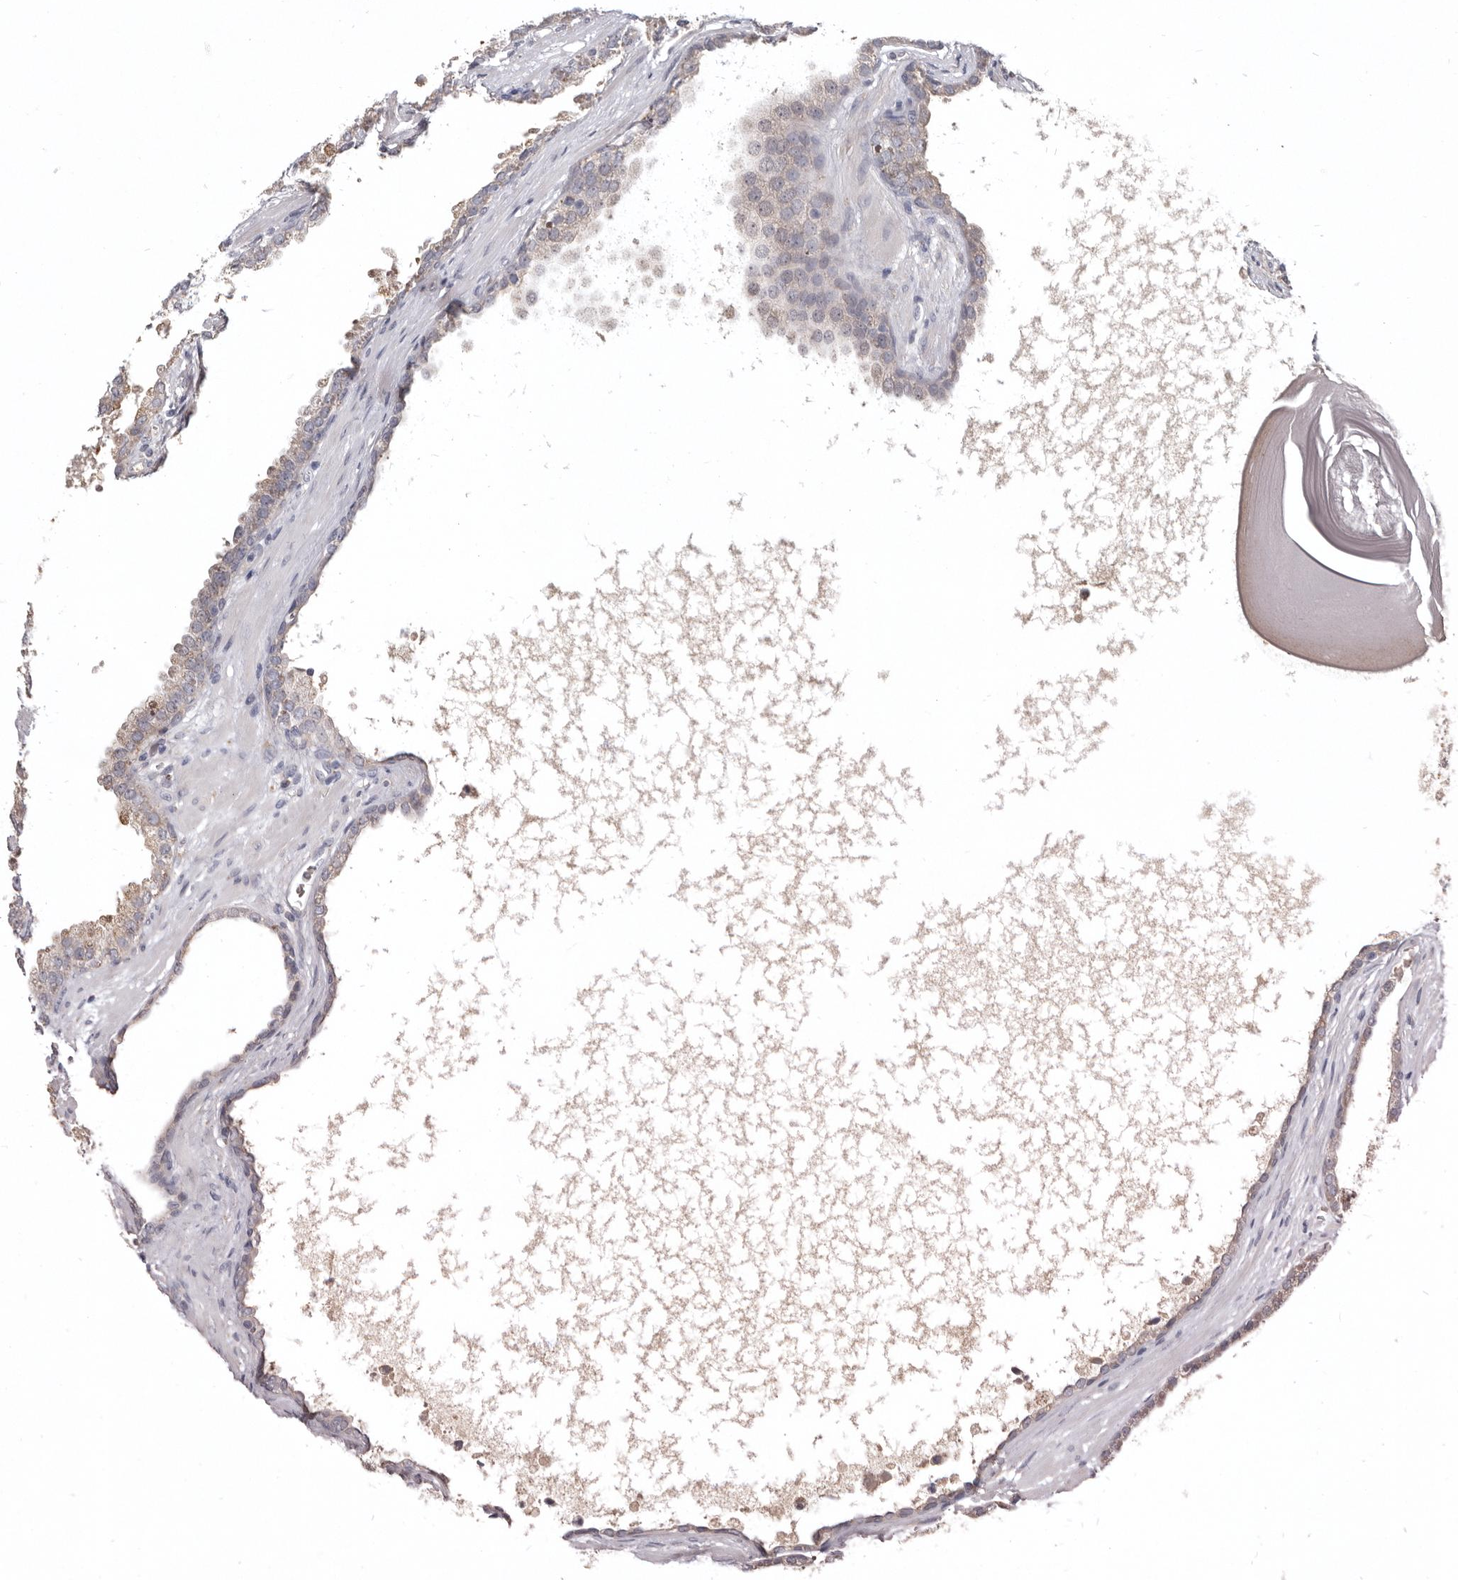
{"staining": {"intensity": "moderate", "quantity": "<25%", "location": "cytoplasmic/membranous"}, "tissue": "prostate cancer", "cell_type": "Tumor cells", "image_type": "cancer", "snomed": [{"axis": "morphology", "description": "Adenocarcinoma, High grade"}, {"axis": "topography", "description": "Prostate"}], "caption": "The micrograph demonstrates a brown stain indicating the presence of a protein in the cytoplasmic/membranous of tumor cells in prostate high-grade adenocarcinoma.", "gene": "NENF", "patient": {"sex": "male", "age": 62}}